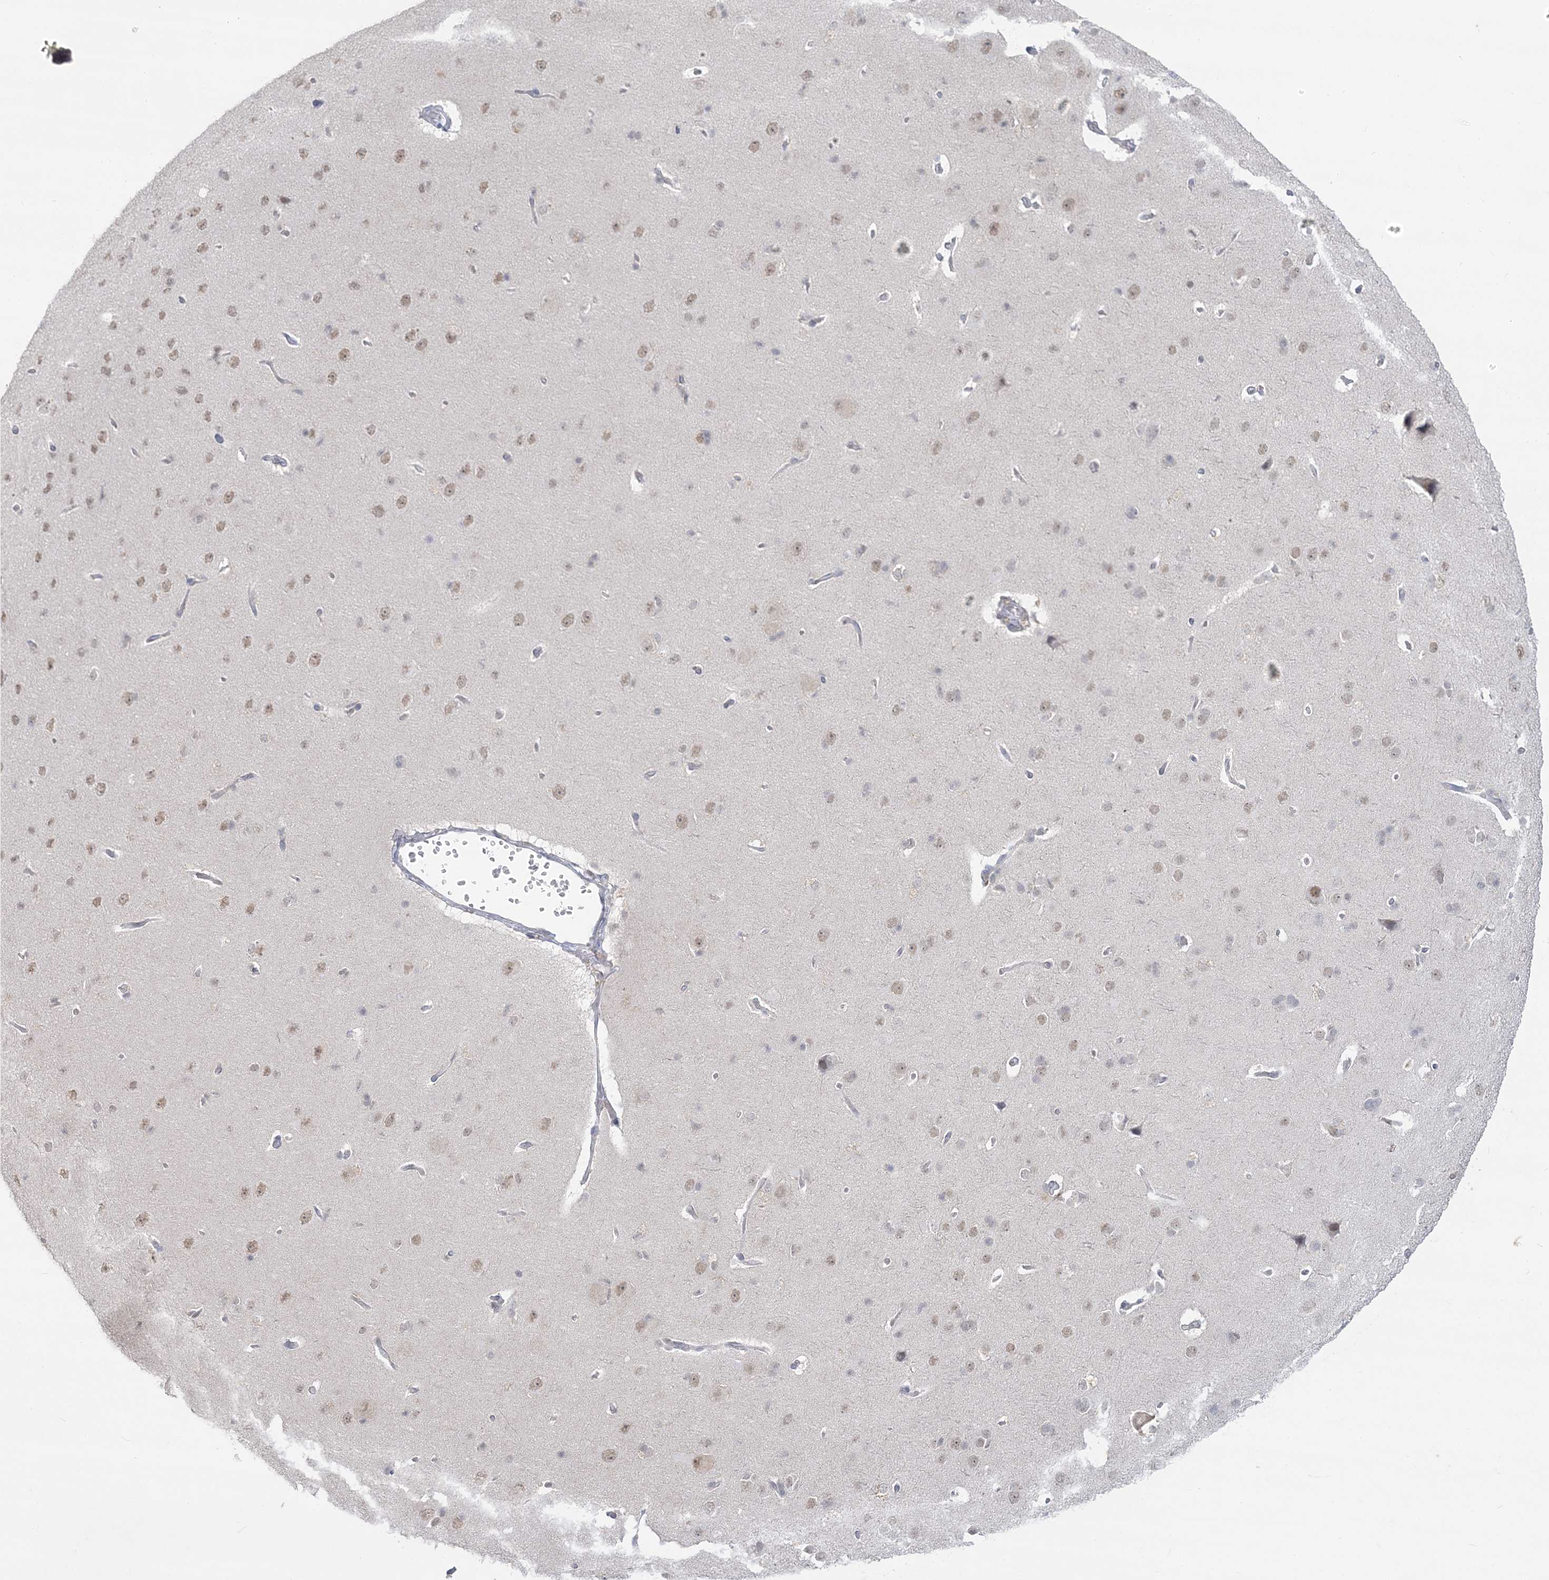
{"staining": {"intensity": "negative", "quantity": "none", "location": "none"}, "tissue": "cerebral cortex", "cell_type": "Endothelial cells", "image_type": "normal", "snomed": [{"axis": "morphology", "description": "Normal tissue, NOS"}, {"axis": "topography", "description": "Cerebral cortex"}], "caption": "A high-resolution micrograph shows immunohistochemistry staining of benign cerebral cortex, which reveals no significant positivity in endothelial cells.", "gene": "ANKS1A", "patient": {"sex": "male", "age": 62}}